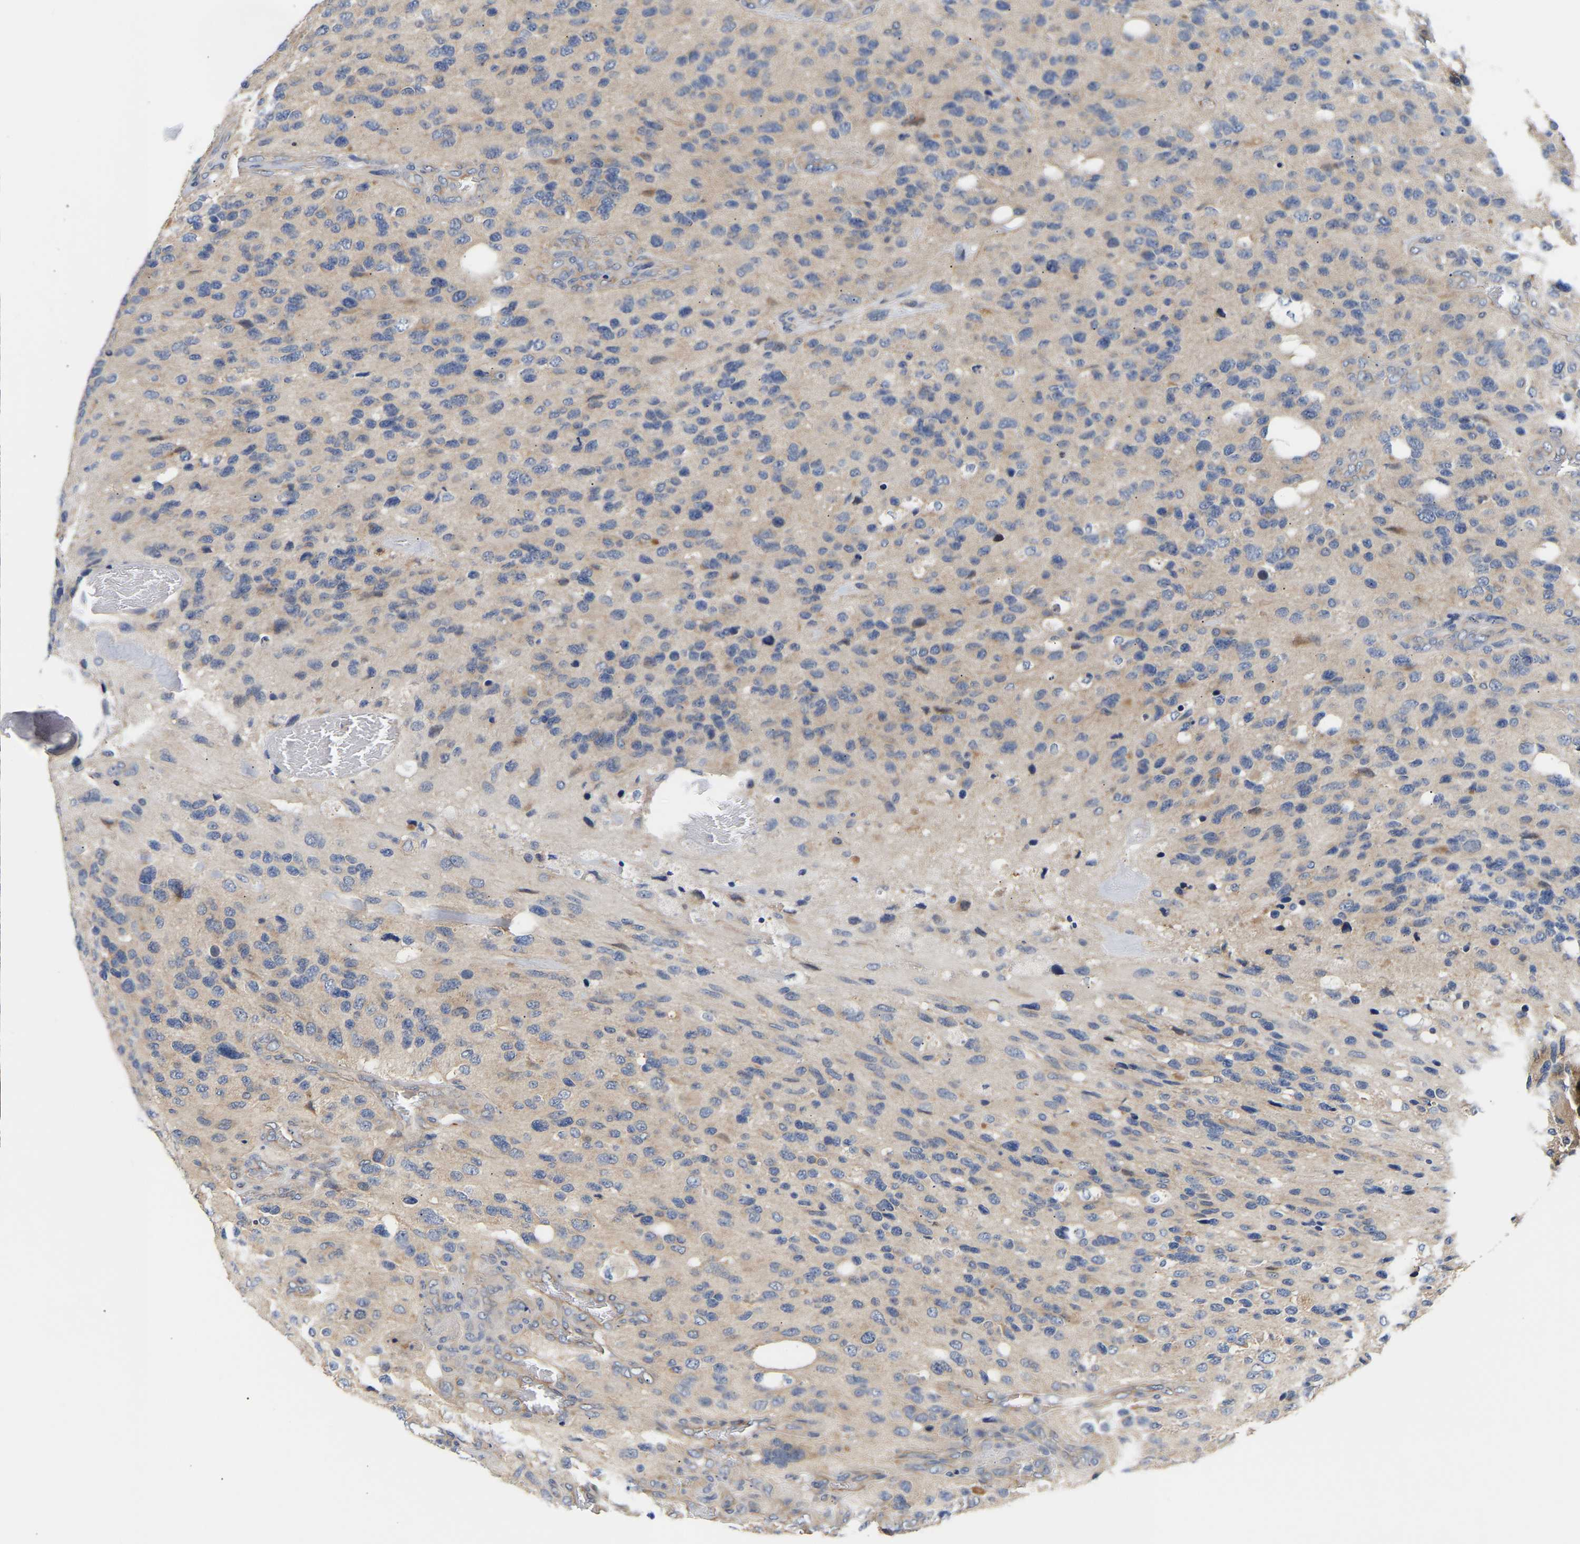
{"staining": {"intensity": "negative", "quantity": "none", "location": "none"}, "tissue": "glioma", "cell_type": "Tumor cells", "image_type": "cancer", "snomed": [{"axis": "morphology", "description": "Glioma, malignant, High grade"}, {"axis": "topography", "description": "Brain"}], "caption": "Human glioma stained for a protein using immunohistochemistry (IHC) demonstrates no positivity in tumor cells.", "gene": "KASH5", "patient": {"sex": "female", "age": 58}}